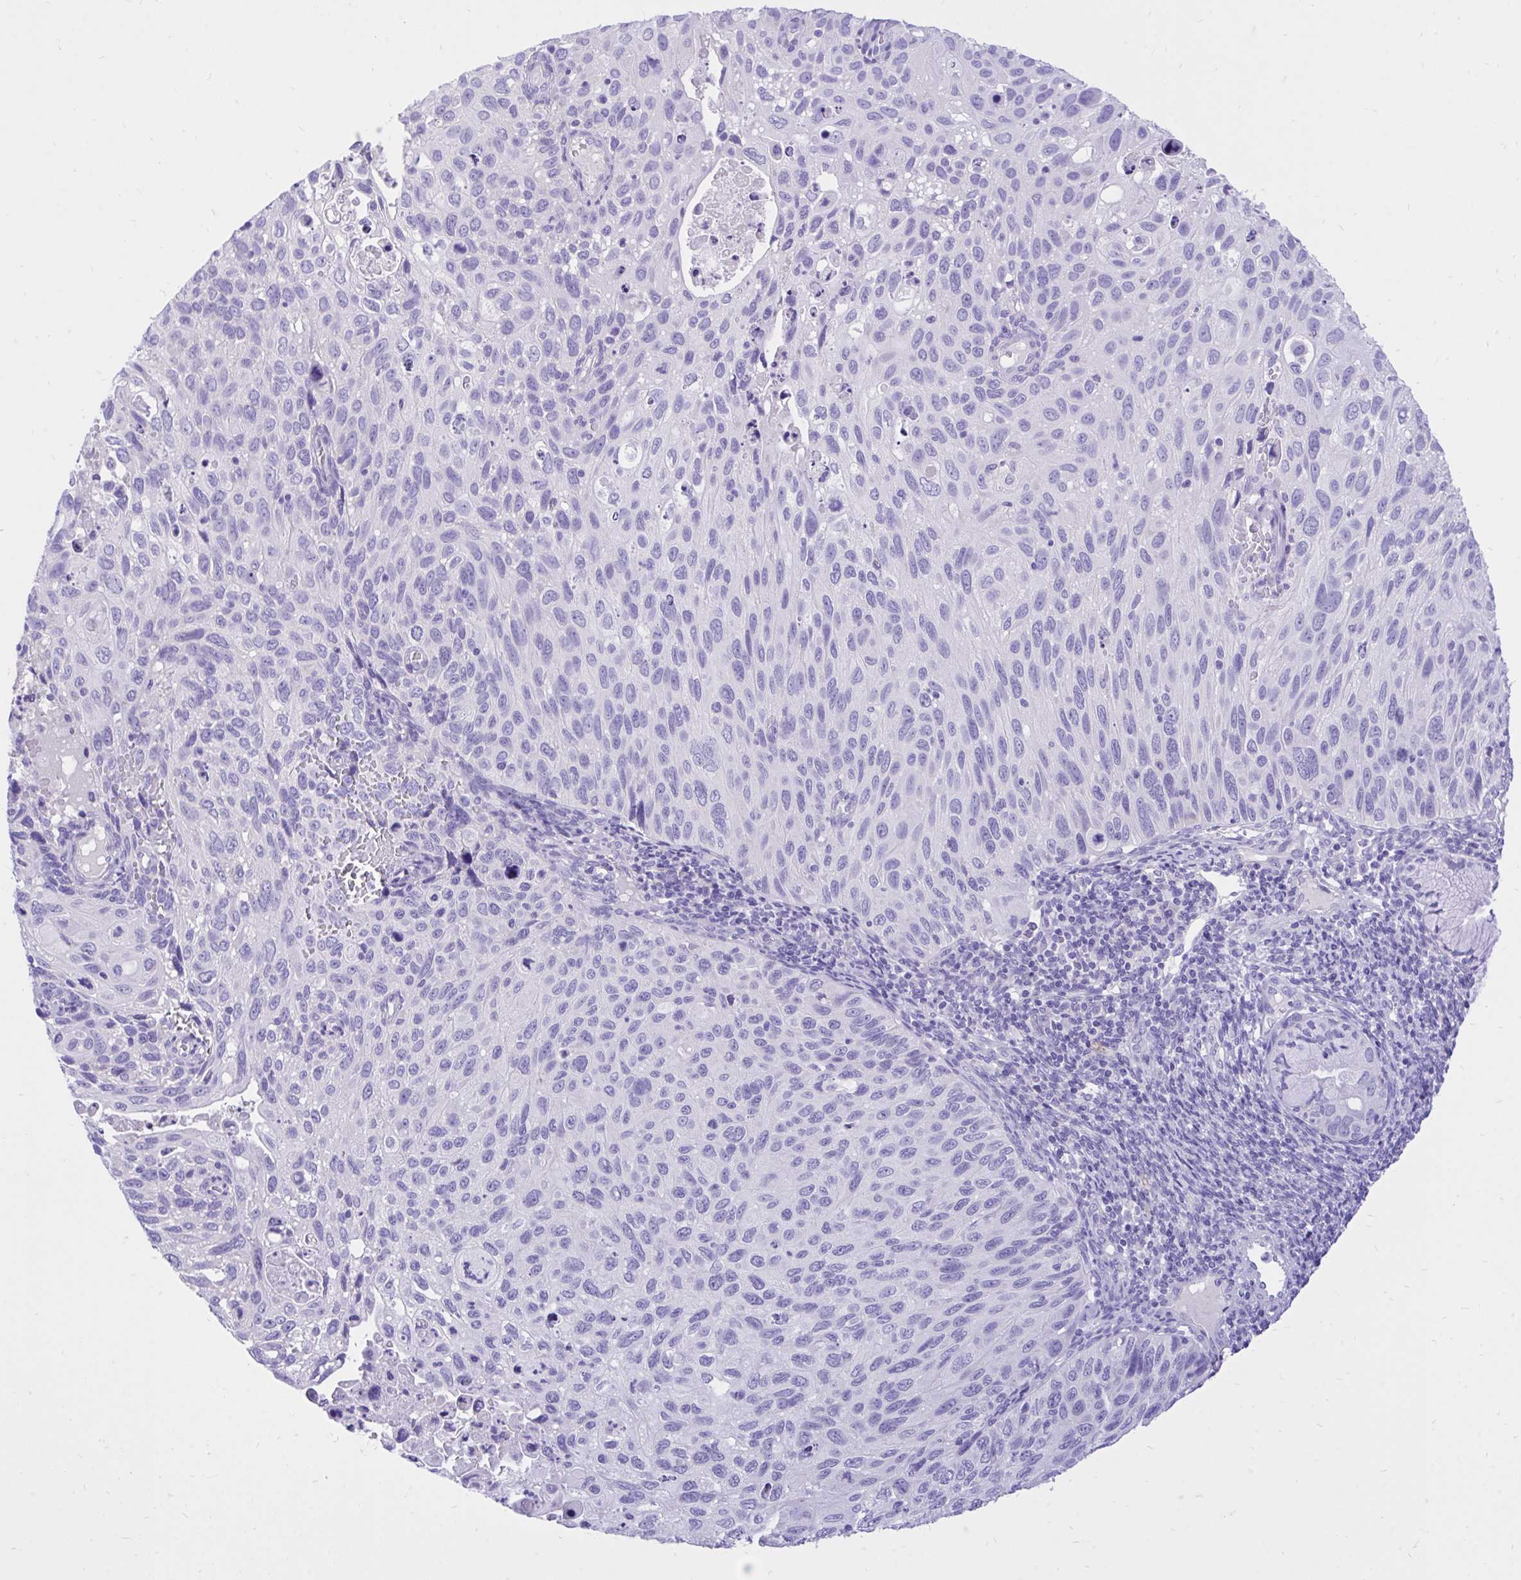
{"staining": {"intensity": "negative", "quantity": "none", "location": "none"}, "tissue": "cervical cancer", "cell_type": "Tumor cells", "image_type": "cancer", "snomed": [{"axis": "morphology", "description": "Squamous cell carcinoma, NOS"}, {"axis": "topography", "description": "Cervix"}], "caption": "Squamous cell carcinoma (cervical) stained for a protein using IHC exhibits no staining tumor cells.", "gene": "MON1A", "patient": {"sex": "female", "age": 70}}